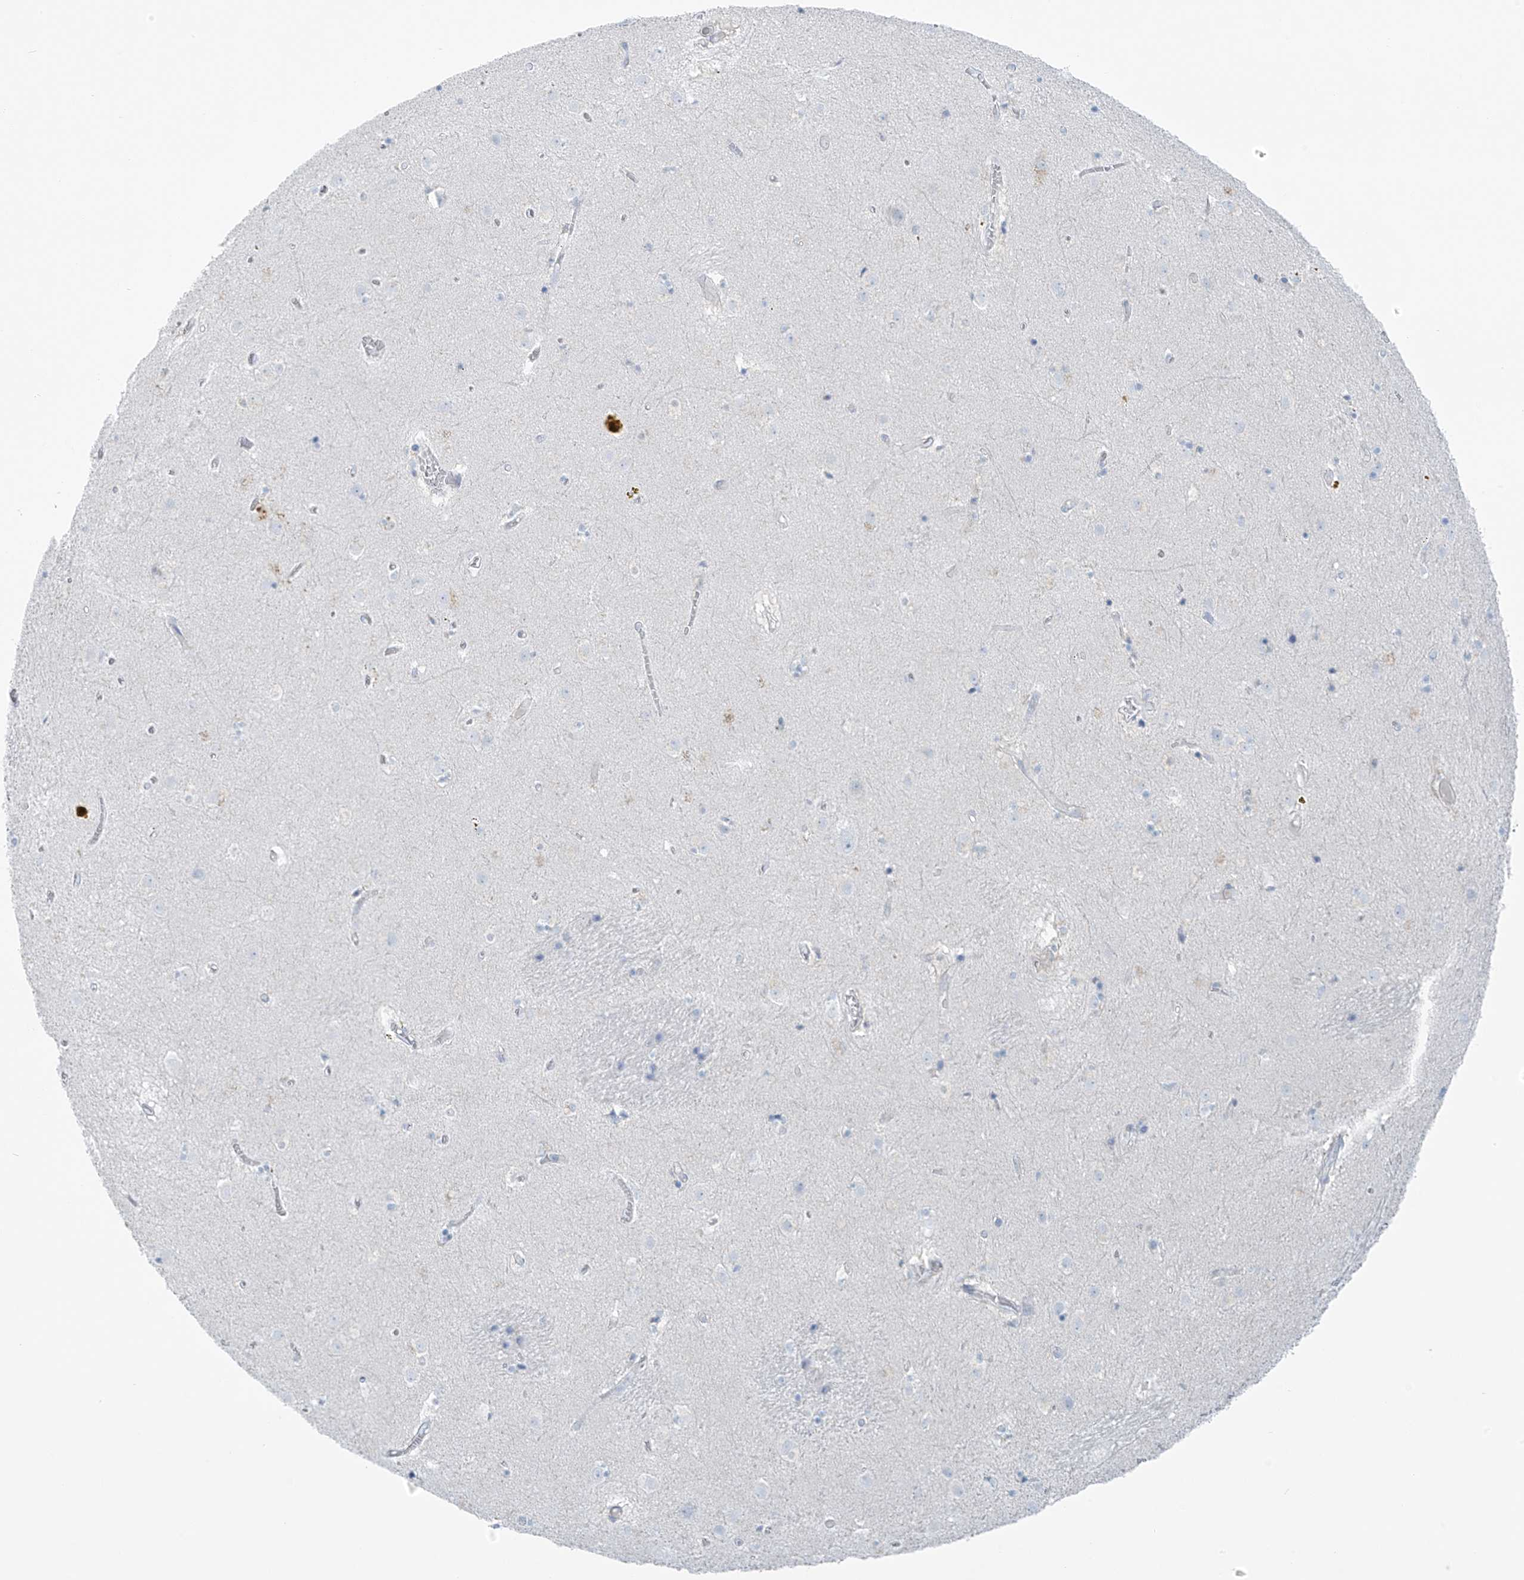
{"staining": {"intensity": "negative", "quantity": "none", "location": "none"}, "tissue": "caudate", "cell_type": "Glial cells", "image_type": "normal", "snomed": [{"axis": "morphology", "description": "Normal tissue, NOS"}, {"axis": "topography", "description": "Lateral ventricle wall"}], "caption": "This is an IHC image of normal caudate. There is no expression in glial cells.", "gene": "SLC25A43", "patient": {"sex": "male", "age": 70}}